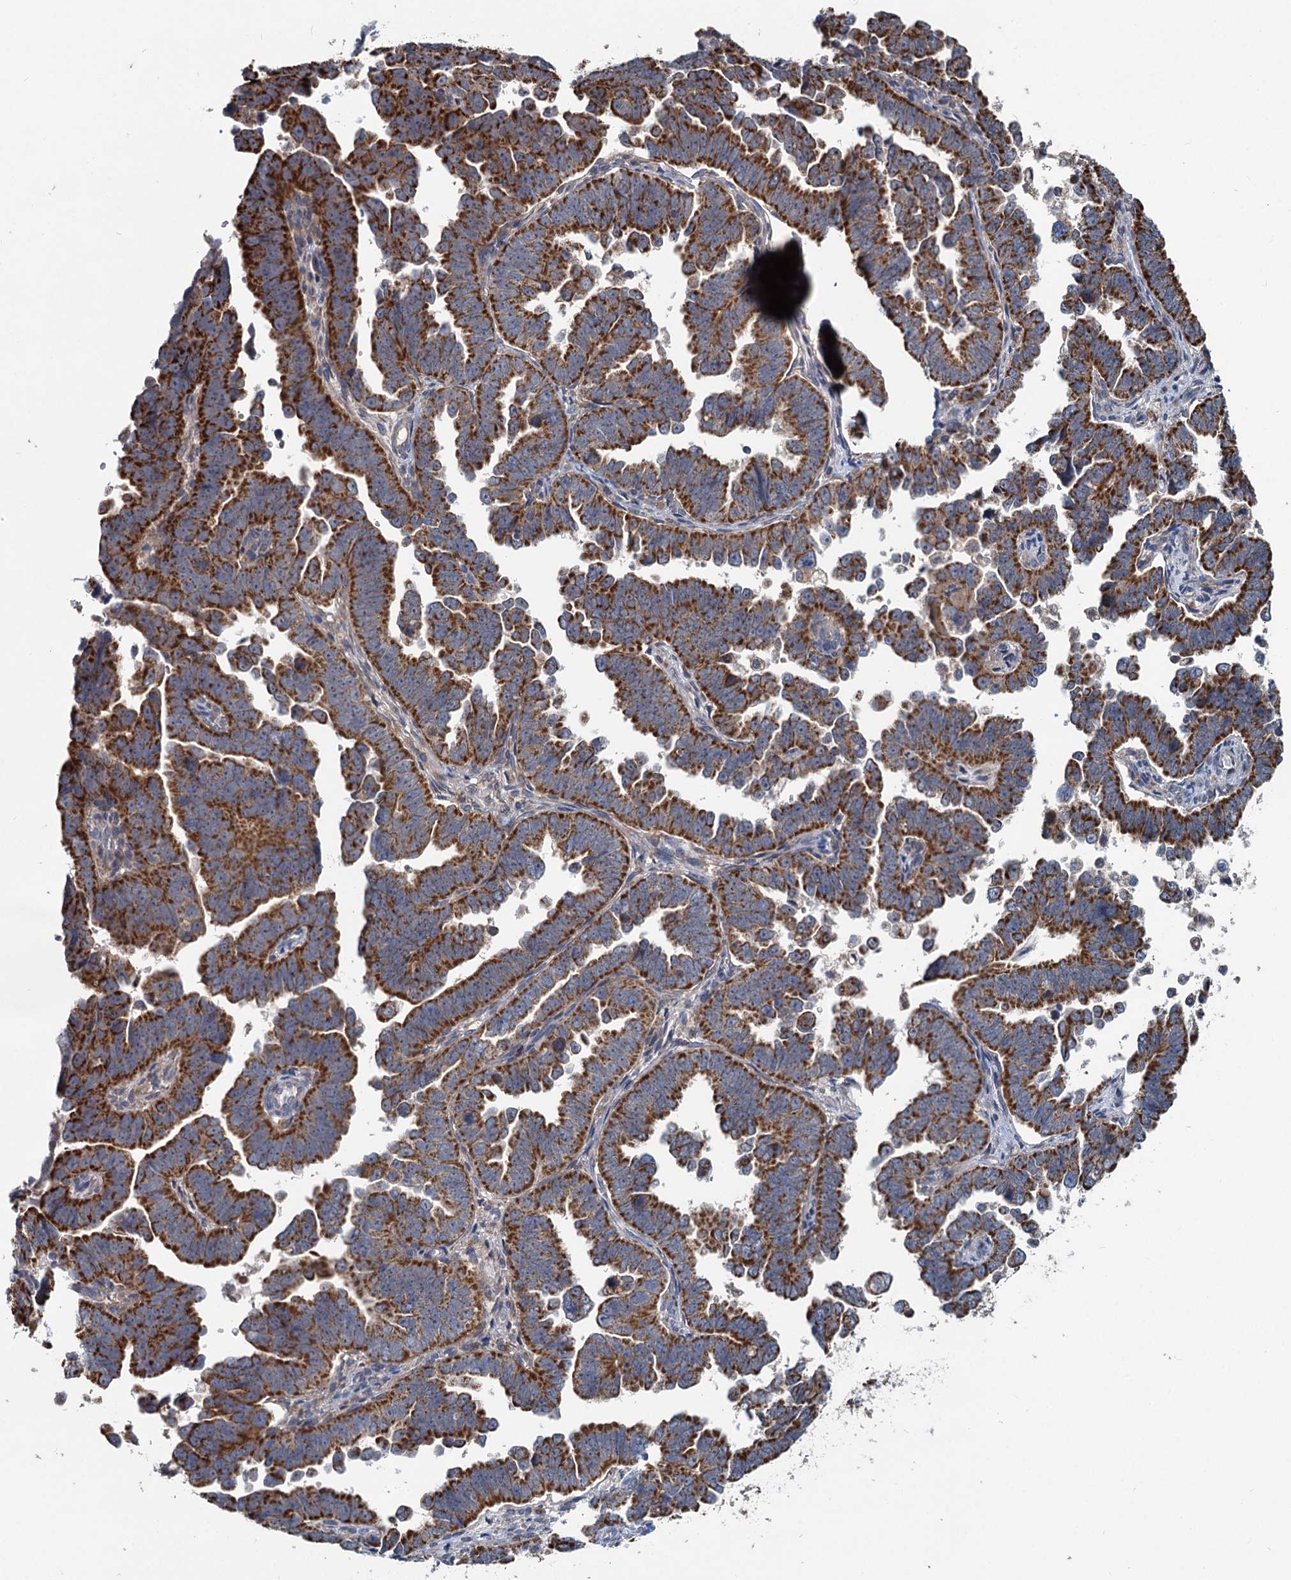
{"staining": {"intensity": "strong", "quantity": ">75%", "location": "cytoplasmic/membranous"}, "tissue": "endometrial cancer", "cell_type": "Tumor cells", "image_type": "cancer", "snomed": [{"axis": "morphology", "description": "Adenocarcinoma, NOS"}, {"axis": "topography", "description": "Endometrium"}], "caption": "About >75% of tumor cells in human endometrial cancer (adenocarcinoma) exhibit strong cytoplasmic/membranous protein positivity as visualized by brown immunohistochemical staining.", "gene": "OTUB1", "patient": {"sex": "female", "age": 75}}